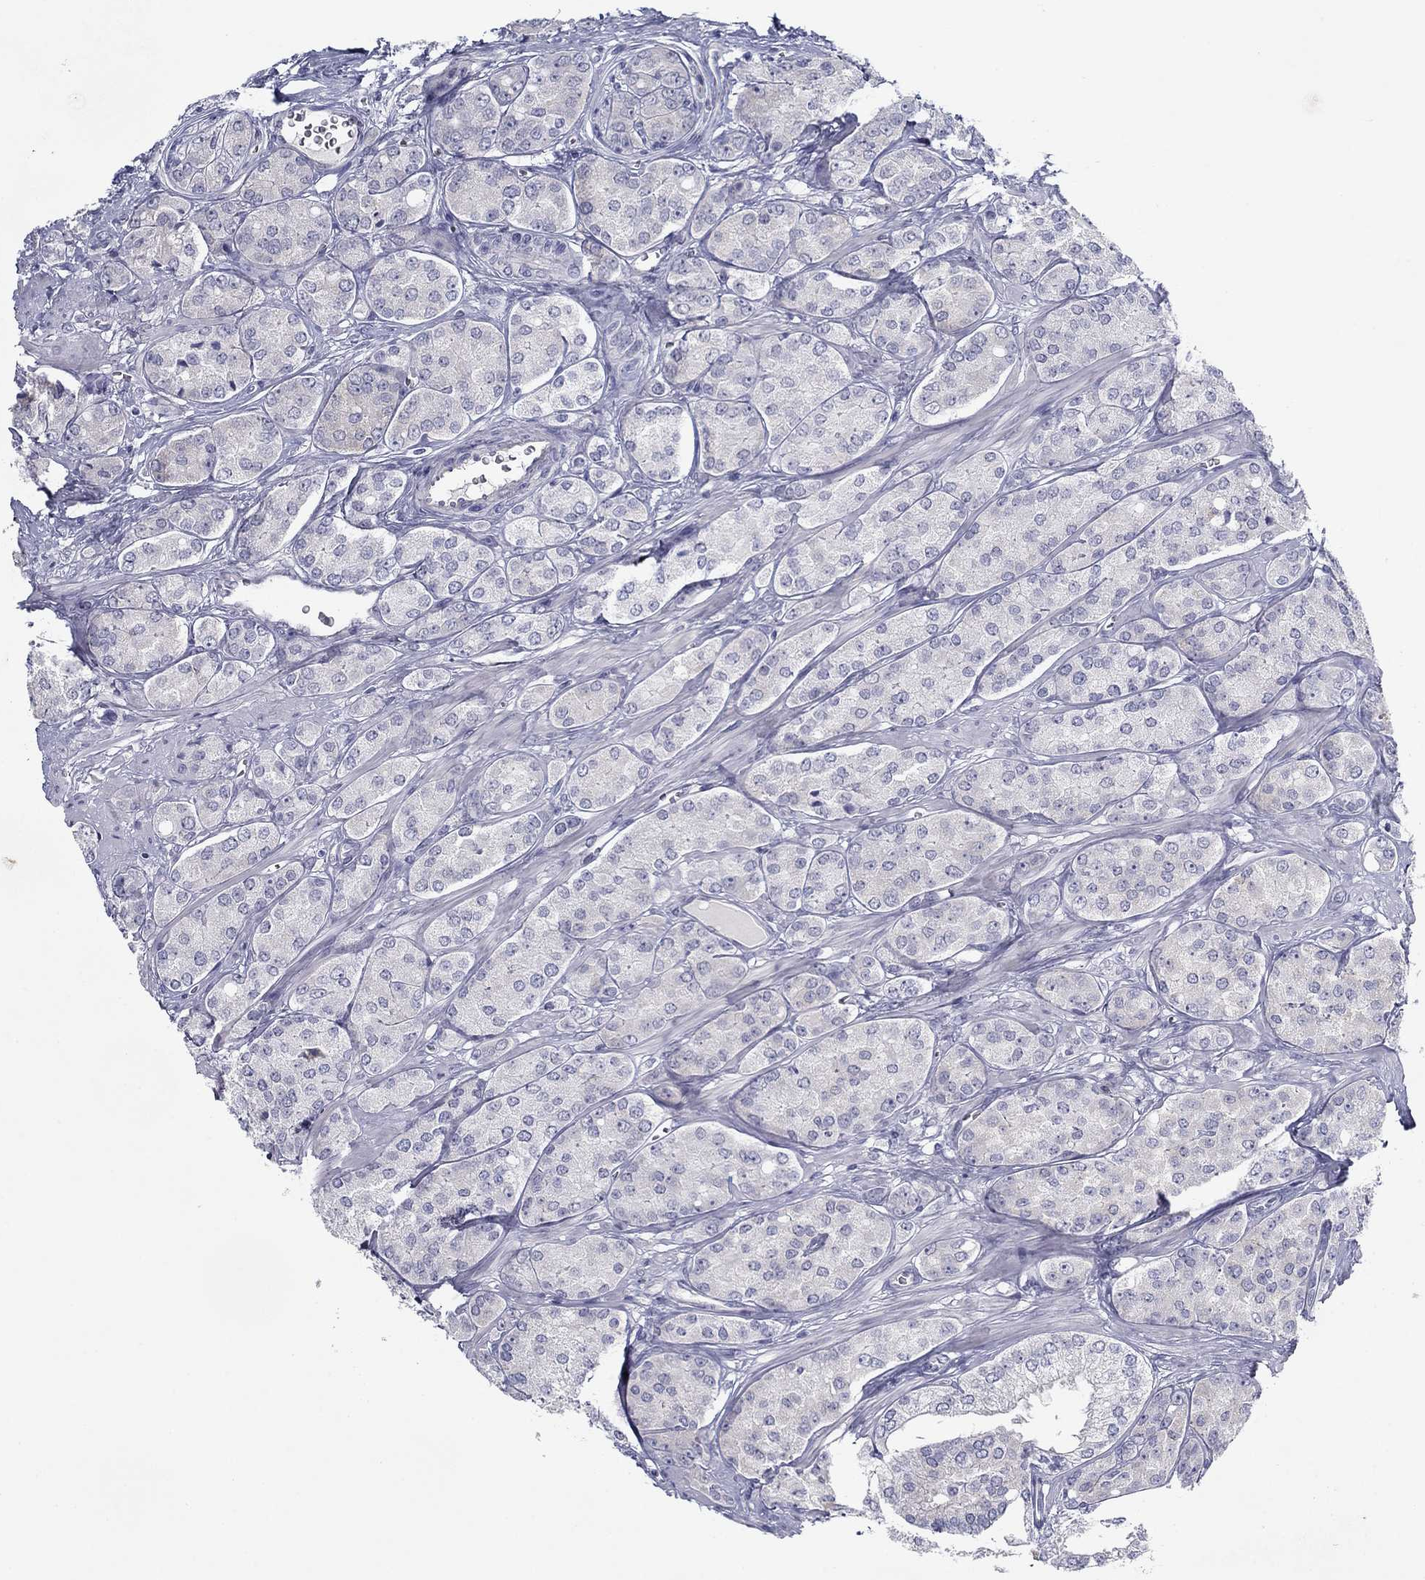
{"staining": {"intensity": "negative", "quantity": "none", "location": "none"}, "tissue": "prostate cancer", "cell_type": "Tumor cells", "image_type": "cancer", "snomed": [{"axis": "morphology", "description": "Adenocarcinoma, NOS"}, {"axis": "topography", "description": "Prostate"}], "caption": "Micrograph shows no protein expression in tumor cells of adenocarcinoma (prostate) tissue.", "gene": "PLS1", "patient": {"sex": "male", "age": 67}}